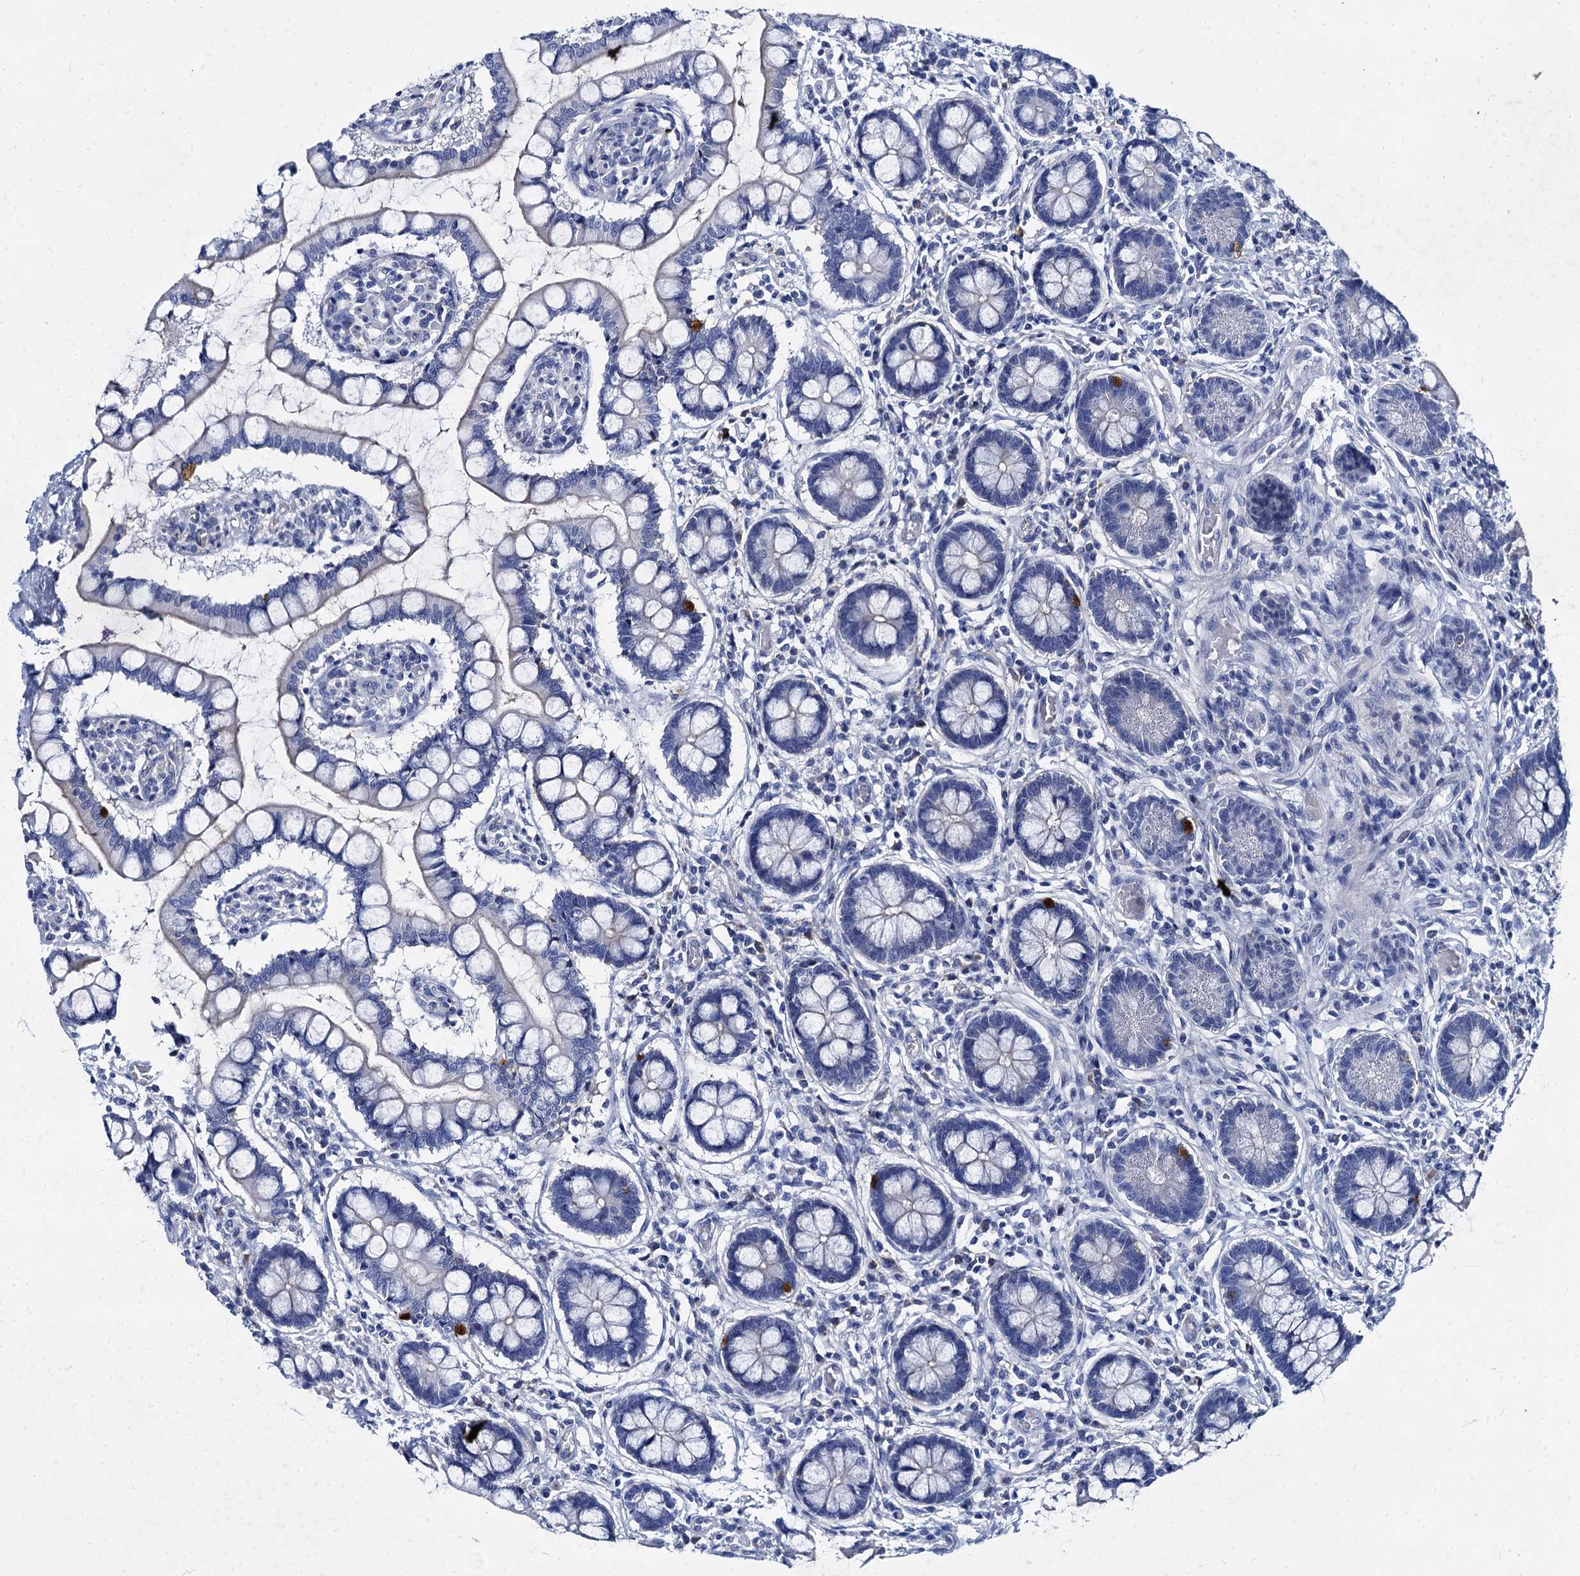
{"staining": {"intensity": "moderate", "quantity": "<25%", "location": "cytoplasmic/membranous"}, "tissue": "small intestine", "cell_type": "Glandular cells", "image_type": "normal", "snomed": [{"axis": "morphology", "description": "Normal tissue, NOS"}, {"axis": "topography", "description": "Small intestine"}], "caption": "Approximately <25% of glandular cells in benign small intestine exhibit moderate cytoplasmic/membranous protein staining as visualized by brown immunohistochemical staining.", "gene": "TMEM72", "patient": {"sex": "male", "age": 52}}